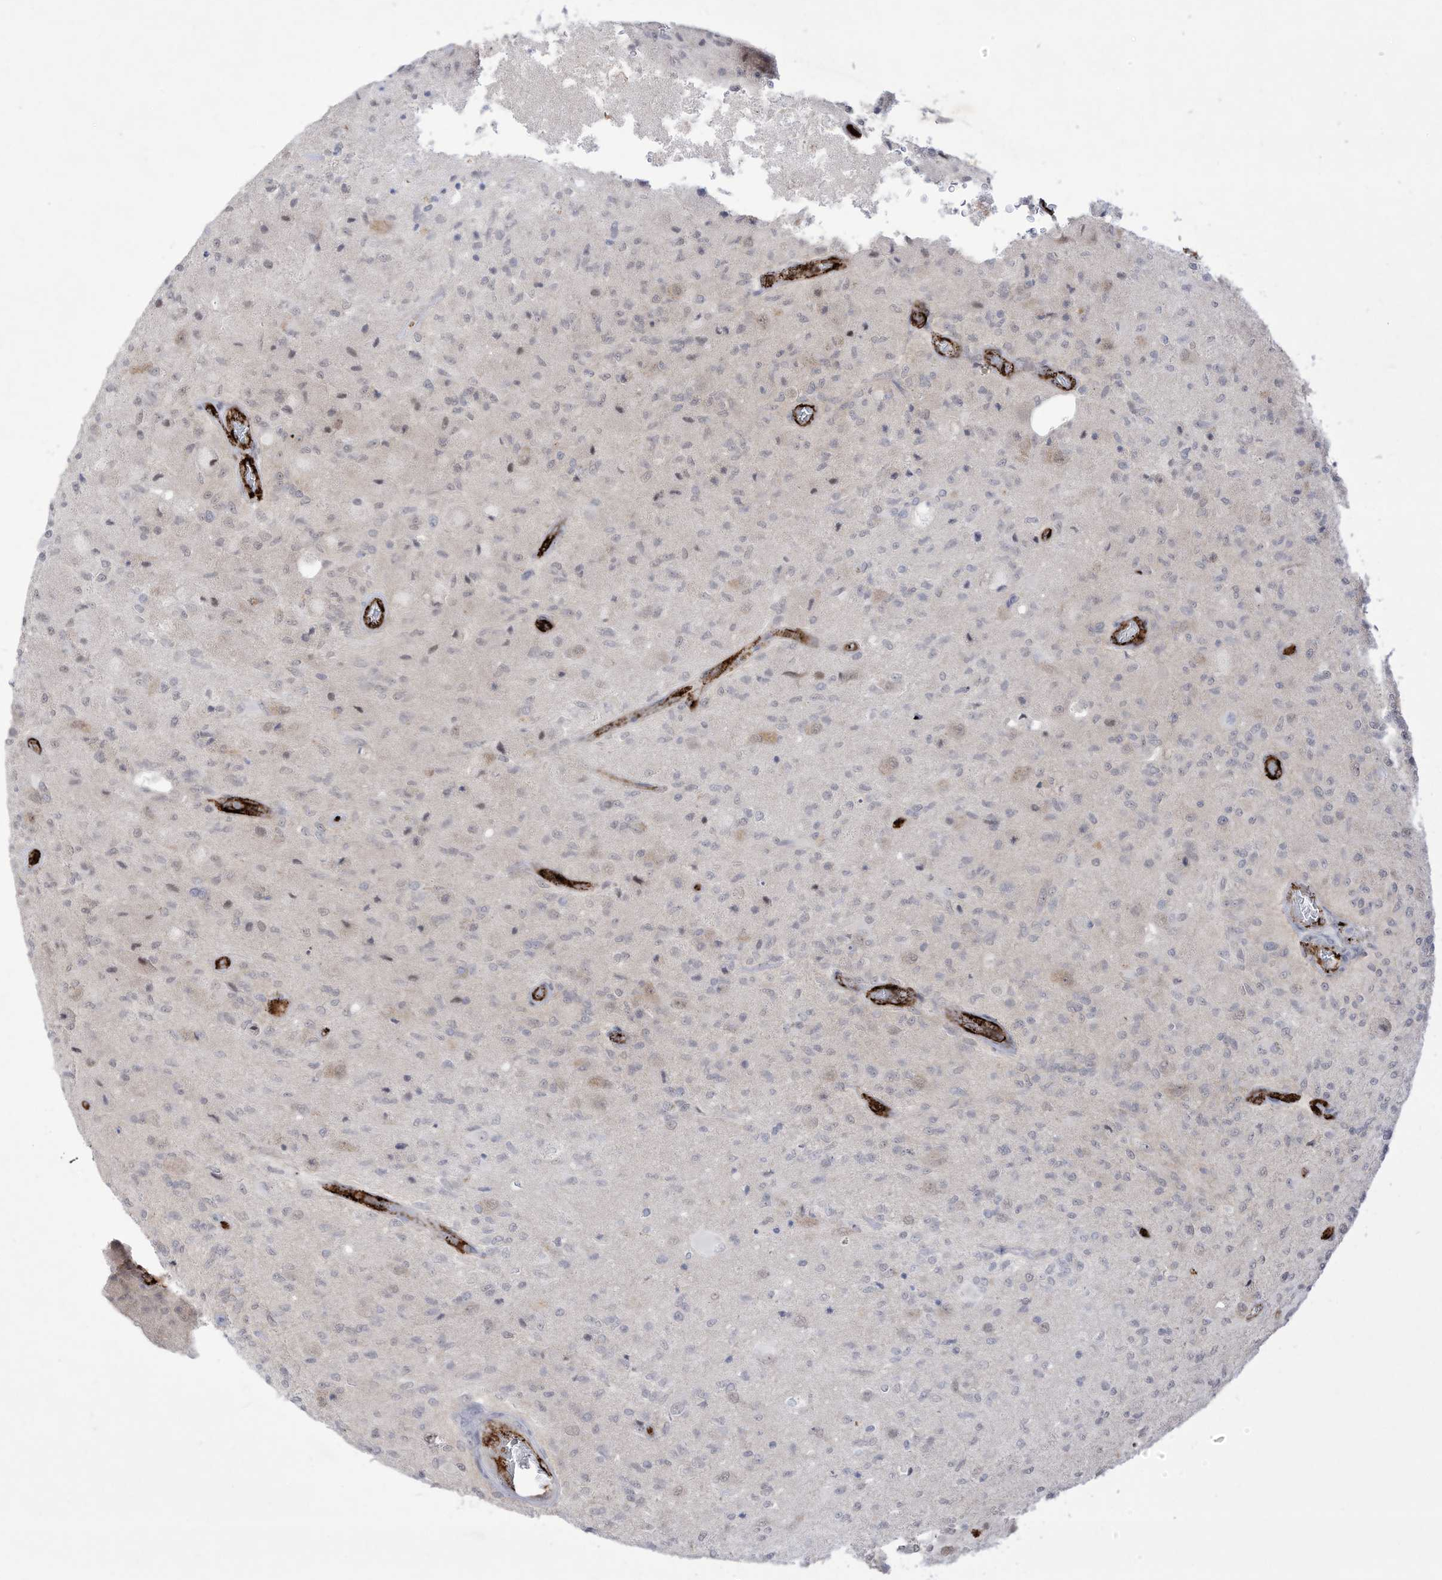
{"staining": {"intensity": "negative", "quantity": "none", "location": "none"}, "tissue": "glioma", "cell_type": "Tumor cells", "image_type": "cancer", "snomed": [{"axis": "morphology", "description": "Normal tissue, NOS"}, {"axis": "morphology", "description": "Glioma, malignant, High grade"}, {"axis": "topography", "description": "Cerebral cortex"}], "caption": "Photomicrograph shows no significant protein staining in tumor cells of glioma.", "gene": "ZGRF1", "patient": {"sex": "male", "age": 77}}